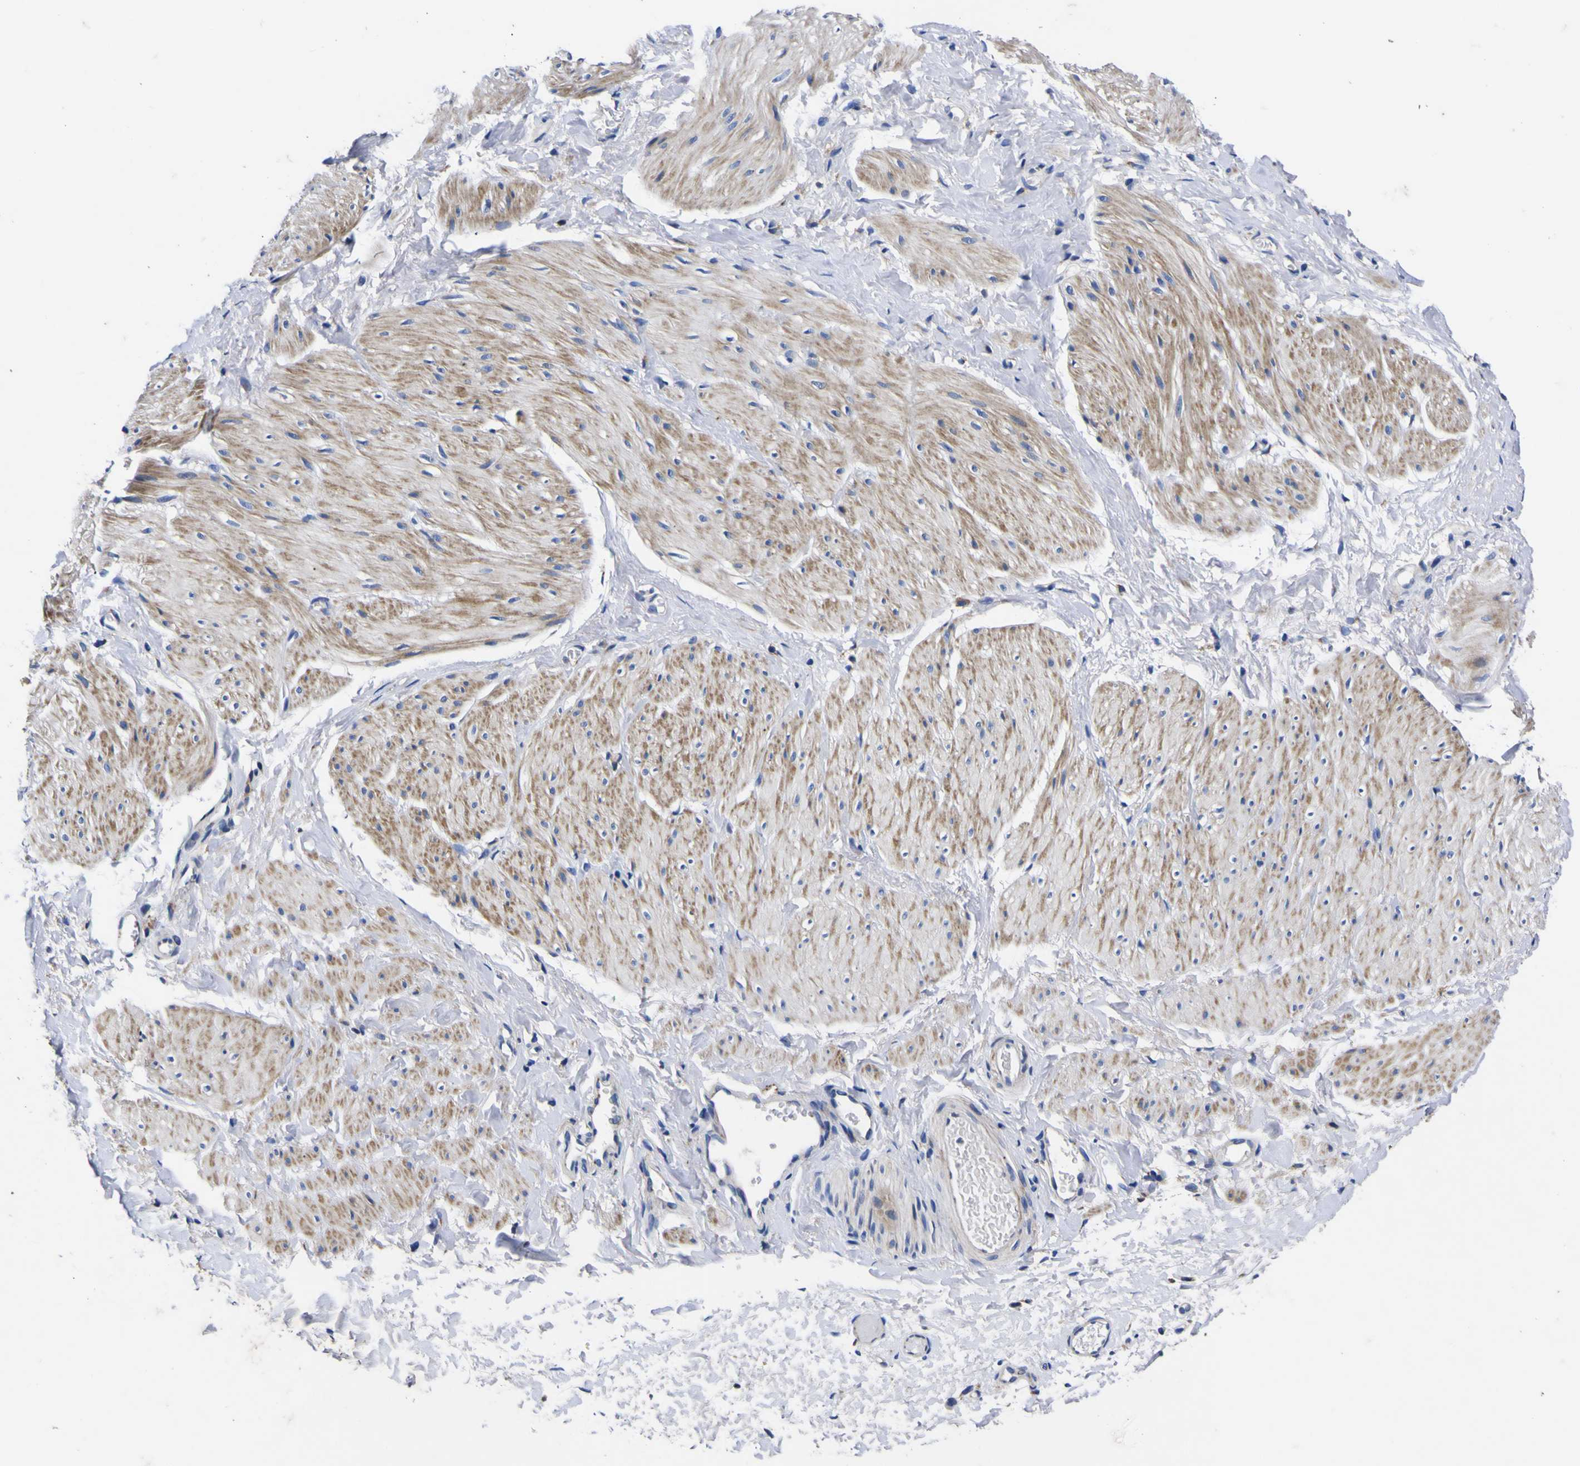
{"staining": {"intensity": "weak", "quantity": "25%-75%", "location": "cytoplasmic/membranous"}, "tissue": "smooth muscle", "cell_type": "Smooth muscle cells", "image_type": "normal", "snomed": [{"axis": "morphology", "description": "Normal tissue, NOS"}, {"axis": "topography", "description": "Joint tissue"}], "caption": "Weak cytoplasmic/membranous expression for a protein is appreciated in about 25%-75% of smooth muscle cells of unremarkable smooth muscle using immunohistochemistry.", "gene": "COA1", "patient": {"sex": "male", "age": 16}}